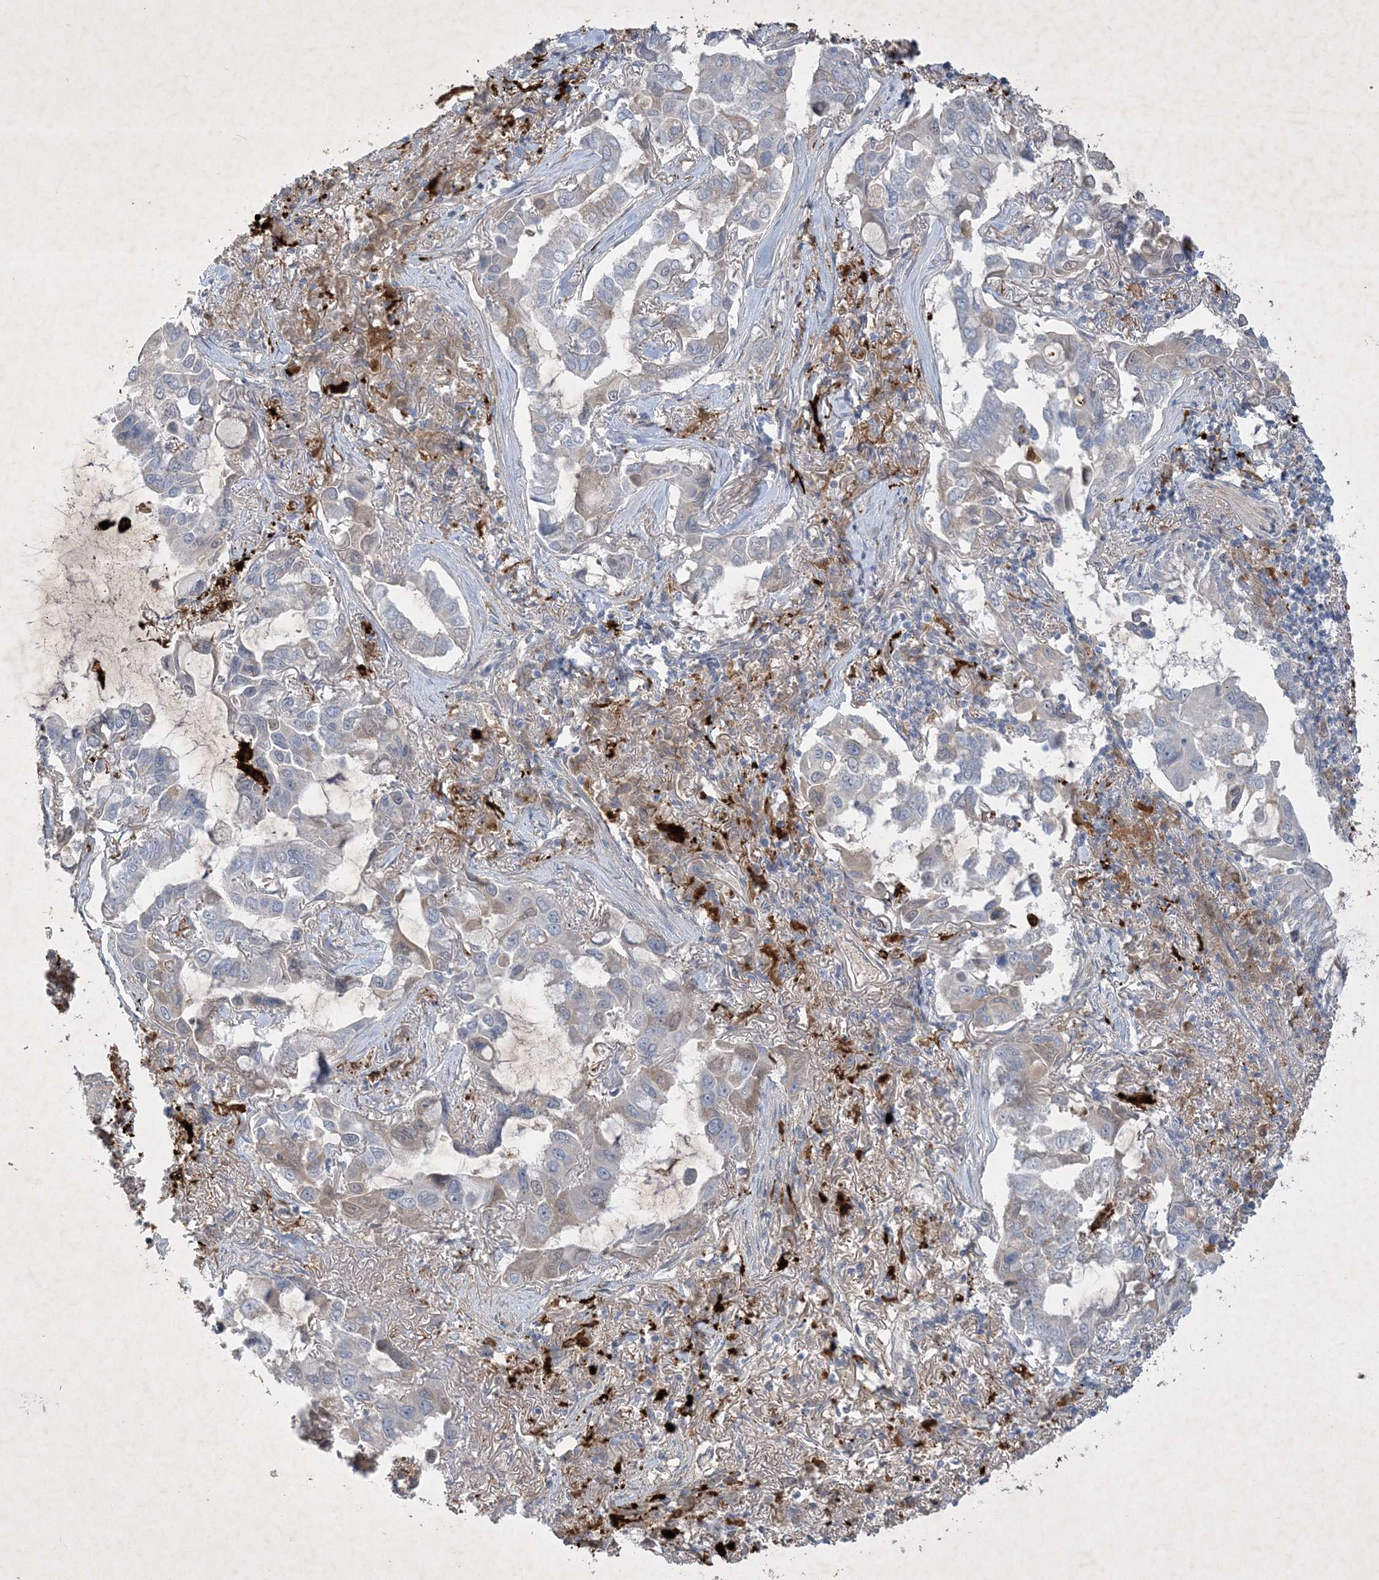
{"staining": {"intensity": "weak", "quantity": "<25%", "location": "cytoplasmic/membranous"}, "tissue": "lung cancer", "cell_type": "Tumor cells", "image_type": "cancer", "snomed": [{"axis": "morphology", "description": "Adenocarcinoma, NOS"}, {"axis": "topography", "description": "Lung"}], "caption": "IHC of human lung adenocarcinoma displays no expression in tumor cells. The staining was performed using DAB to visualize the protein expression in brown, while the nuclei were stained in blue with hematoxylin (Magnification: 20x).", "gene": "THG1L", "patient": {"sex": "male", "age": 64}}